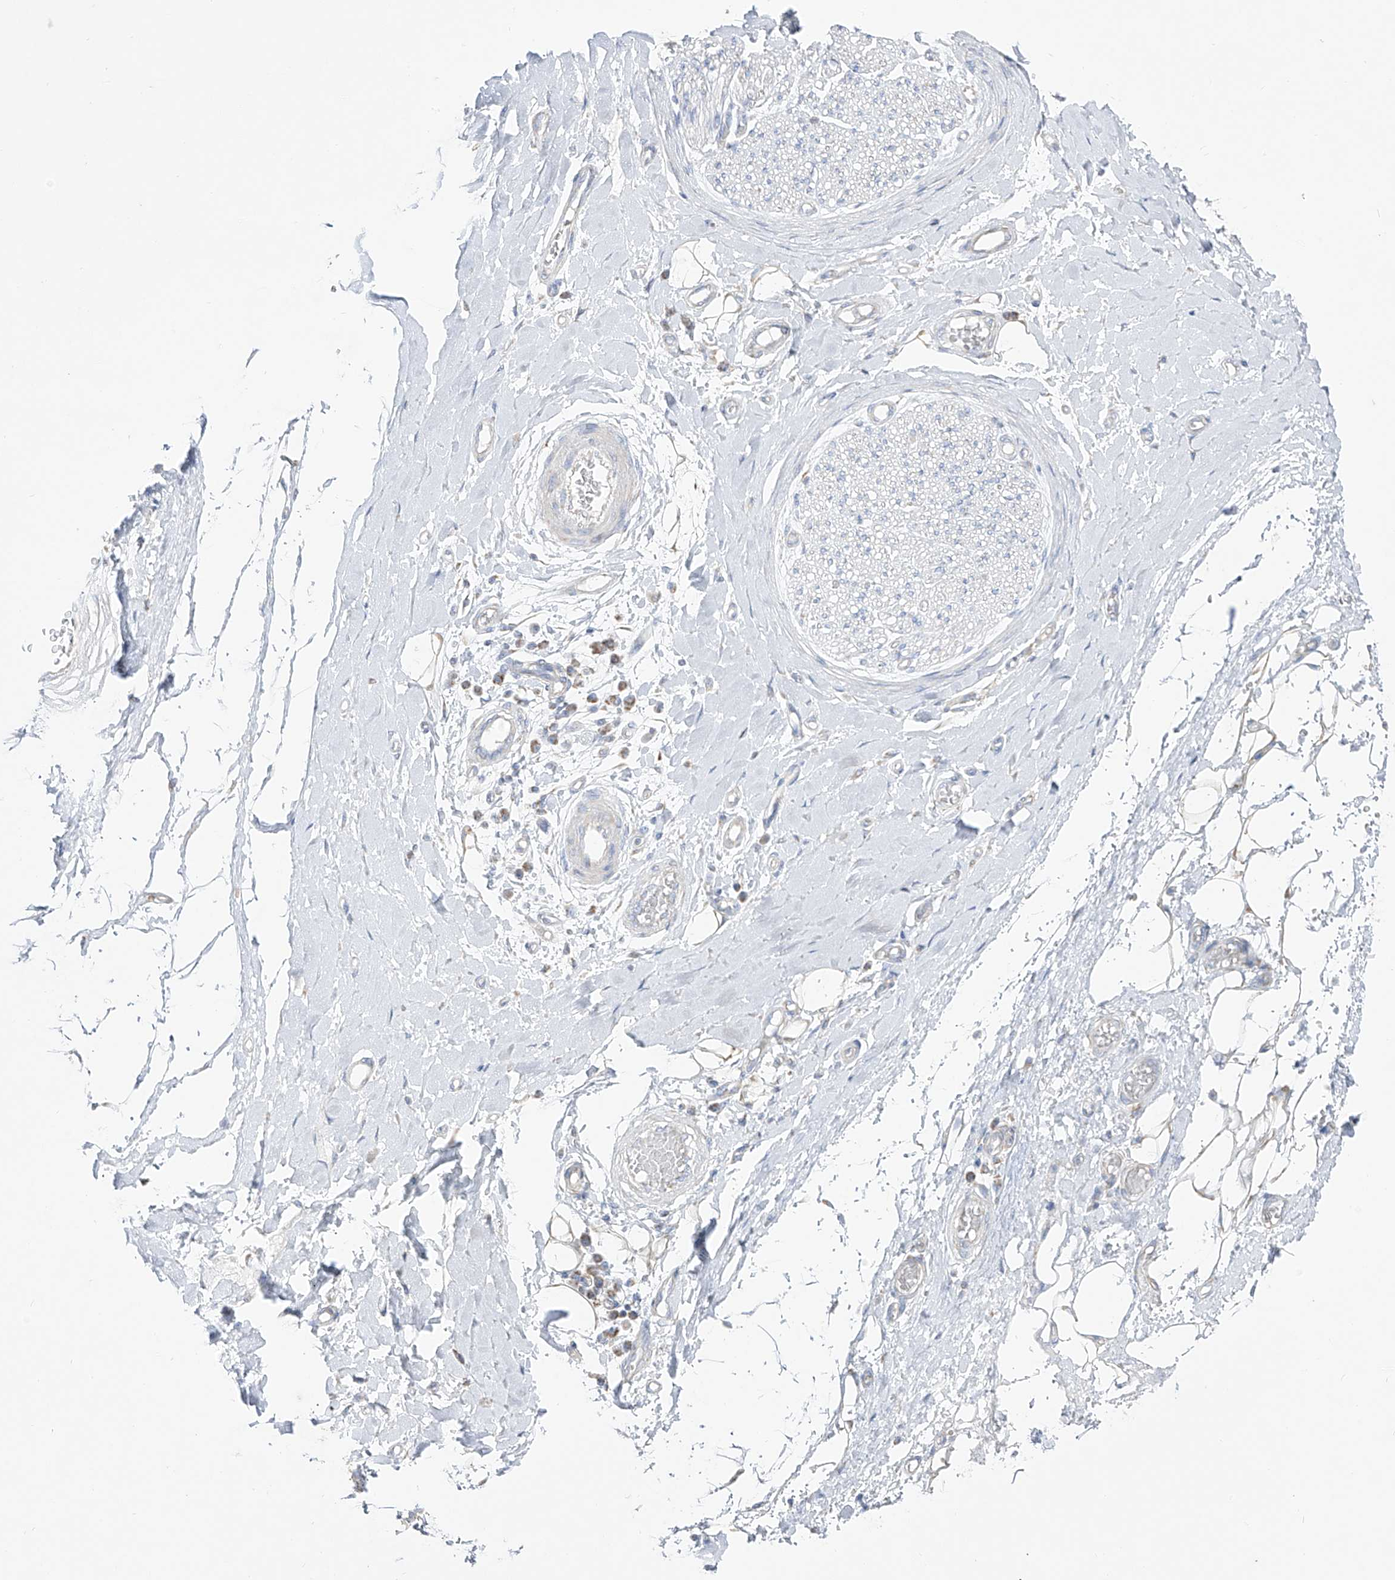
{"staining": {"intensity": "negative", "quantity": "none", "location": "none"}, "tissue": "adipose tissue", "cell_type": "Adipocytes", "image_type": "normal", "snomed": [{"axis": "morphology", "description": "Normal tissue, NOS"}, {"axis": "morphology", "description": "Adenocarcinoma, NOS"}, {"axis": "topography", "description": "Esophagus"}, {"axis": "topography", "description": "Stomach, upper"}, {"axis": "topography", "description": "Peripheral nerve tissue"}], "caption": "IHC micrograph of benign human adipose tissue stained for a protein (brown), which displays no staining in adipocytes.", "gene": "RCHY1", "patient": {"sex": "male", "age": 62}}